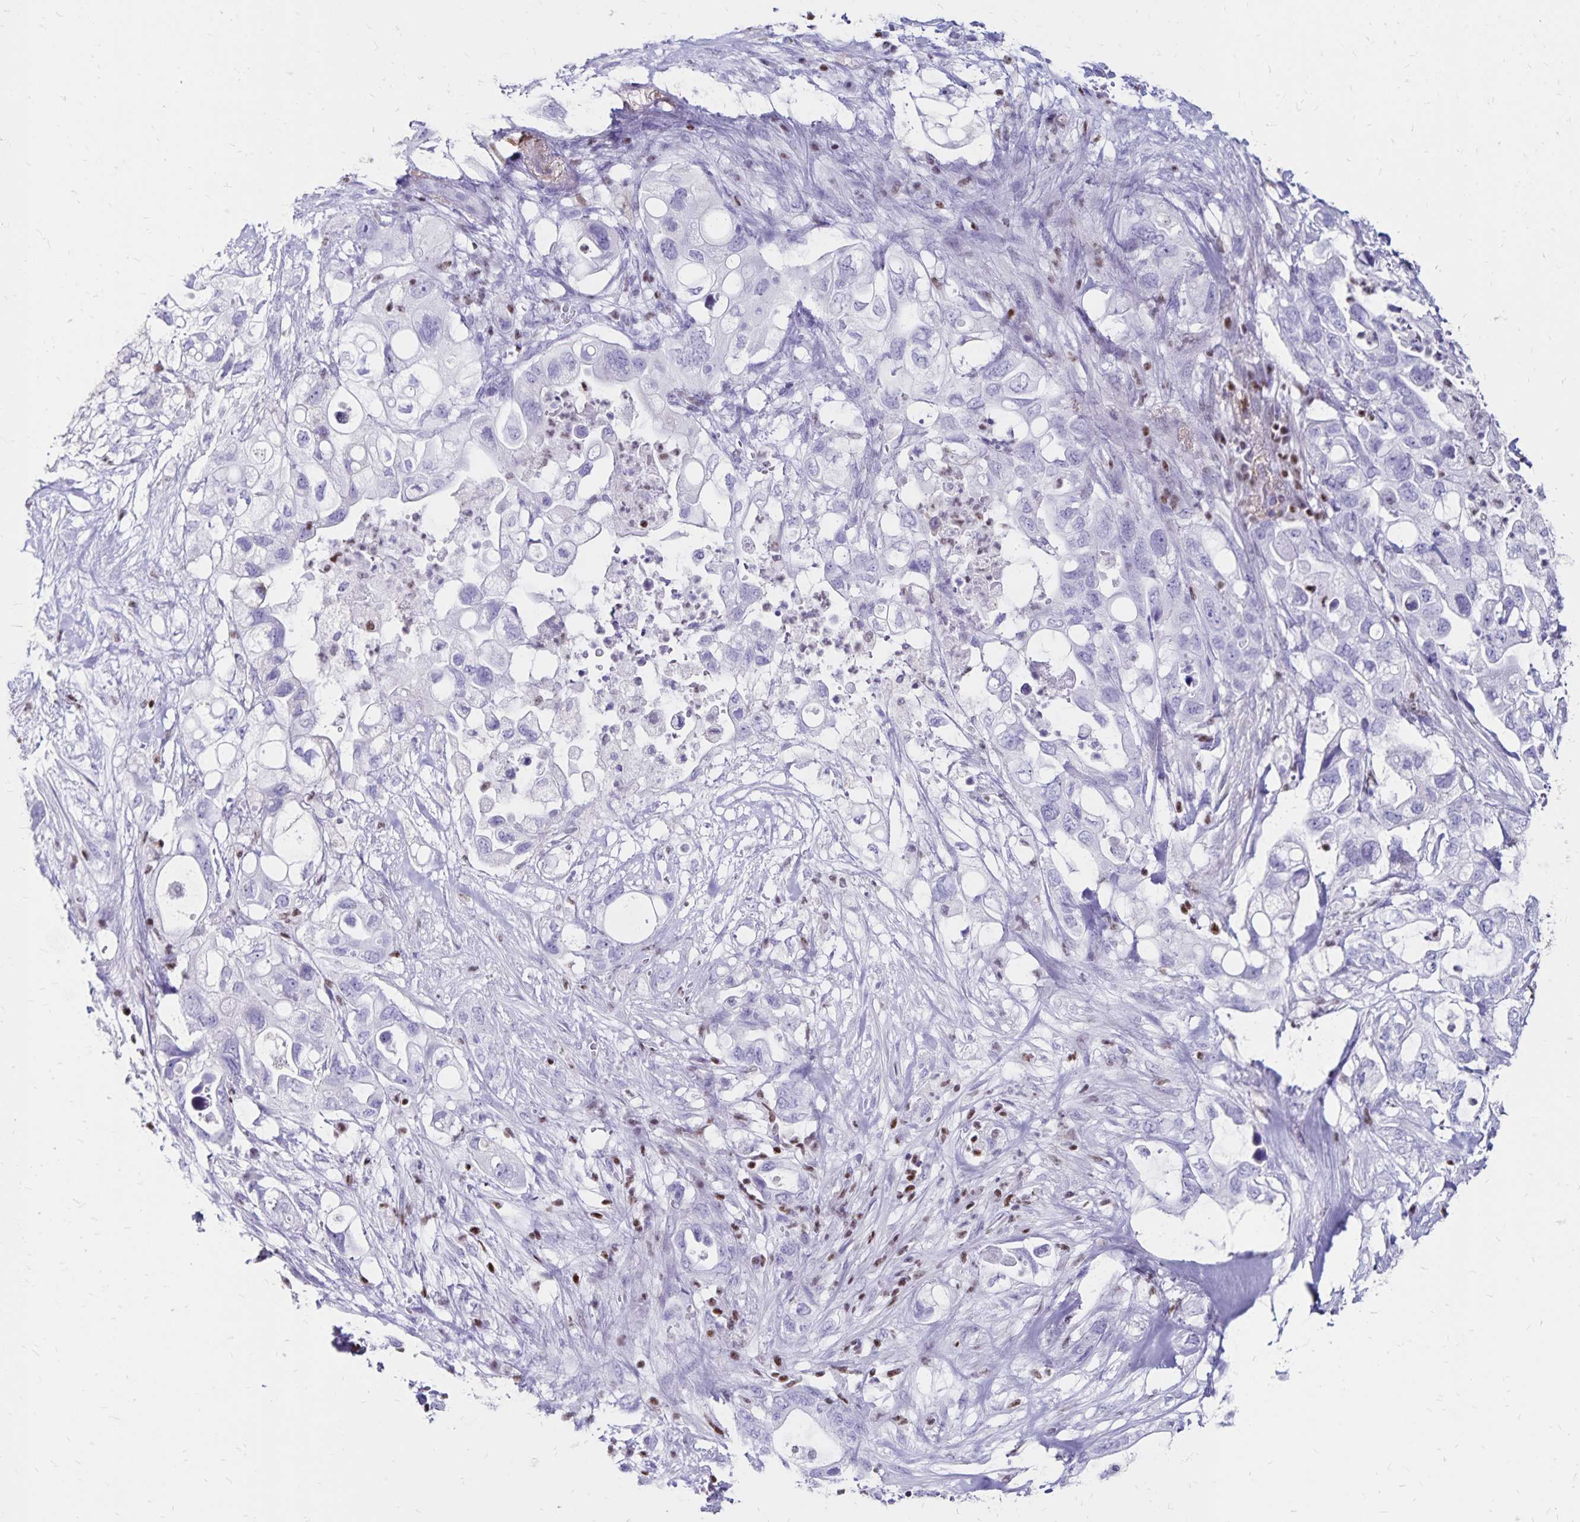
{"staining": {"intensity": "negative", "quantity": "none", "location": "none"}, "tissue": "pancreatic cancer", "cell_type": "Tumor cells", "image_type": "cancer", "snomed": [{"axis": "morphology", "description": "Adenocarcinoma, NOS"}, {"axis": "topography", "description": "Pancreas"}], "caption": "Immunohistochemistry (IHC) photomicrograph of adenocarcinoma (pancreatic) stained for a protein (brown), which displays no positivity in tumor cells.", "gene": "IKZF1", "patient": {"sex": "female", "age": 72}}